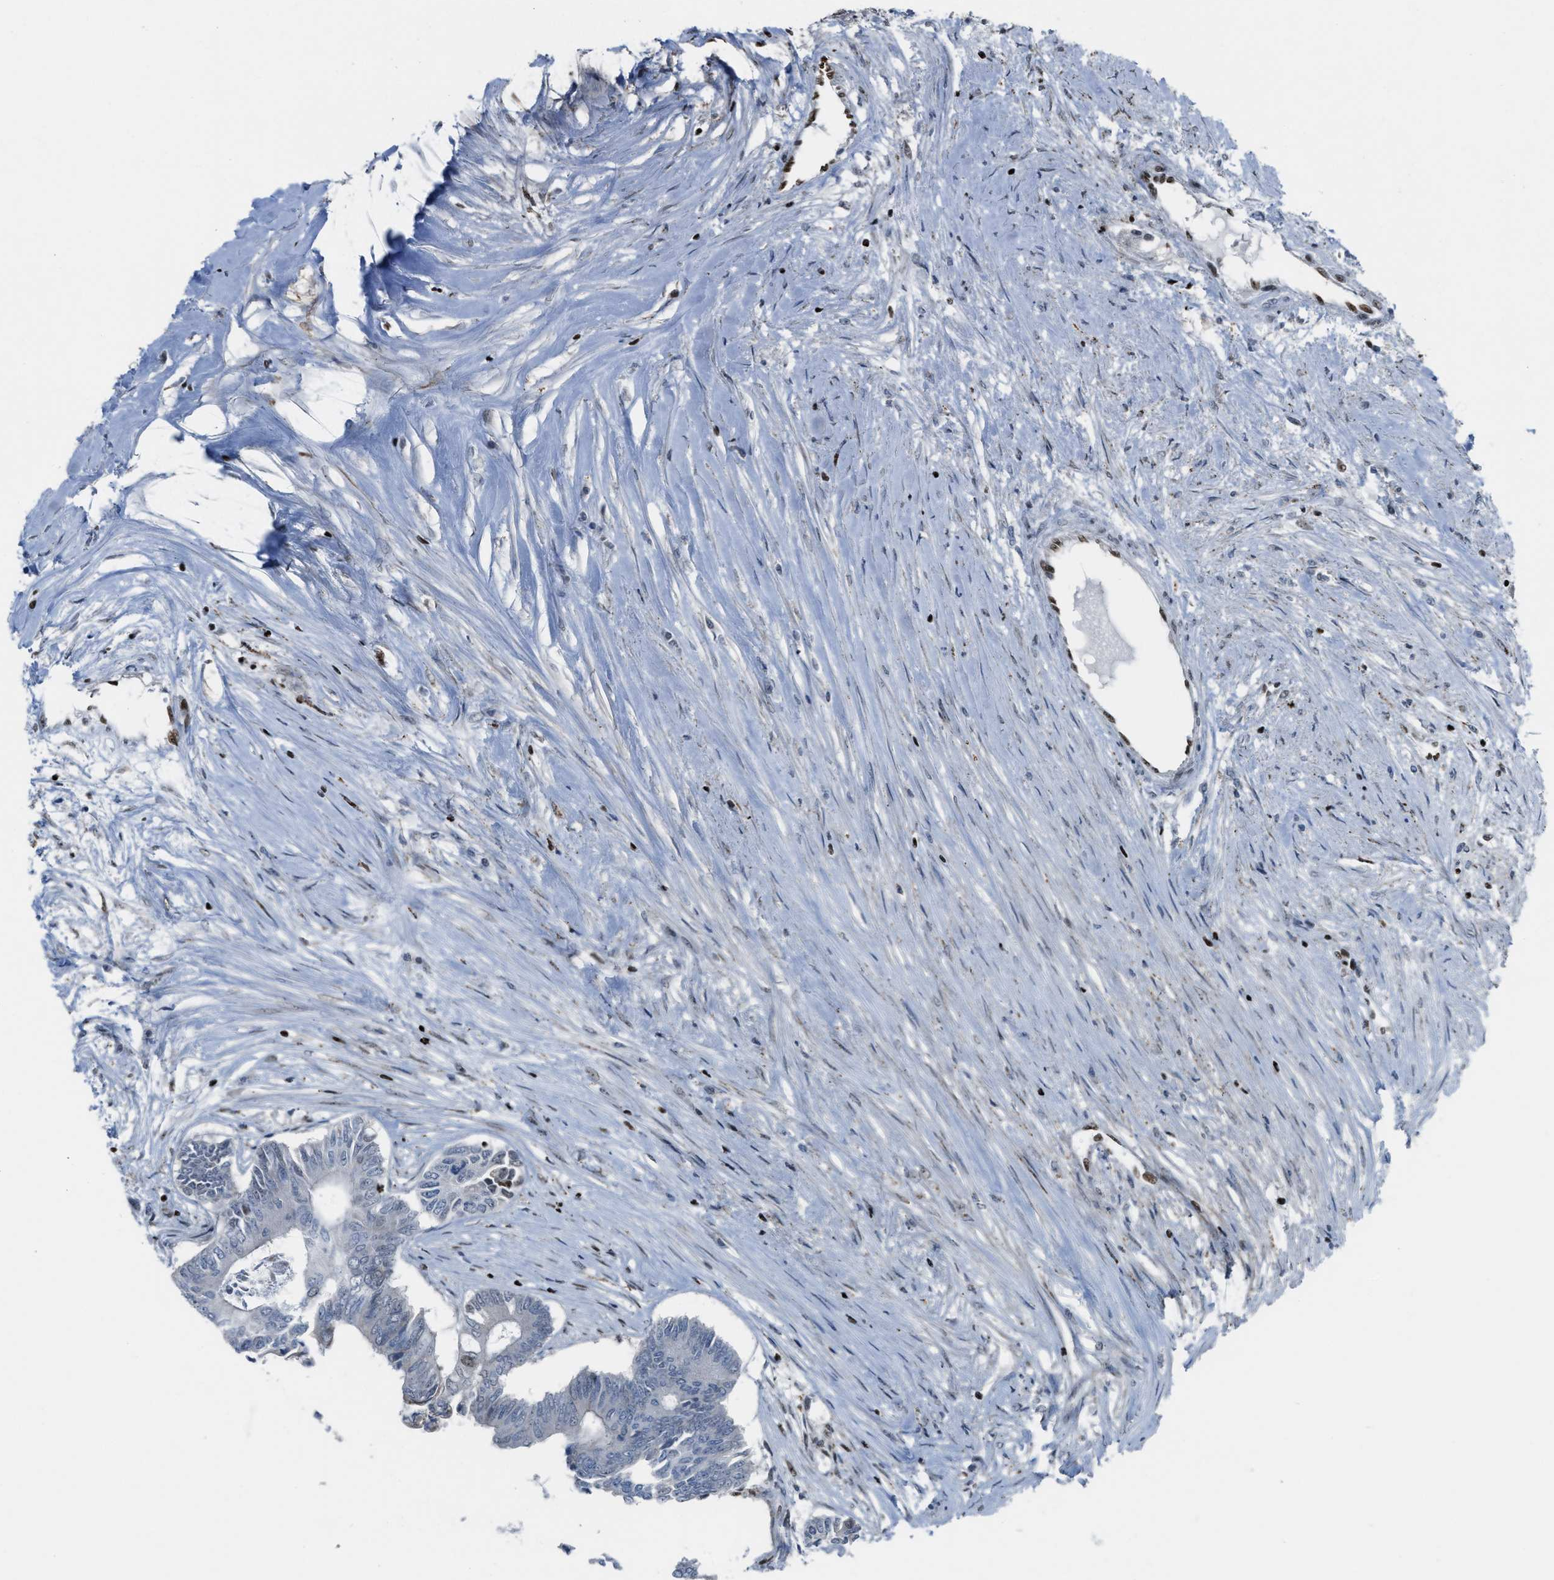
{"staining": {"intensity": "weak", "quantity": "<25%", "location": "nuclear"}, "tissue": "colorectal cancer", "cell_type": "Tumor cells", "image_type": "cancer", "snomed": [{"axis": "morphology", "description": "Adenocarcinoma, NOS"}, {"axis": "topography", "description": "Rectum"}], "caption": "A high-resolution image shows immunohistochemistry (IHC) staining of colorectal cancer, which reveals no significant staining in tumor cells.", "gene": "SLFN5", "patient": {"sex": "male", "age": 63}}